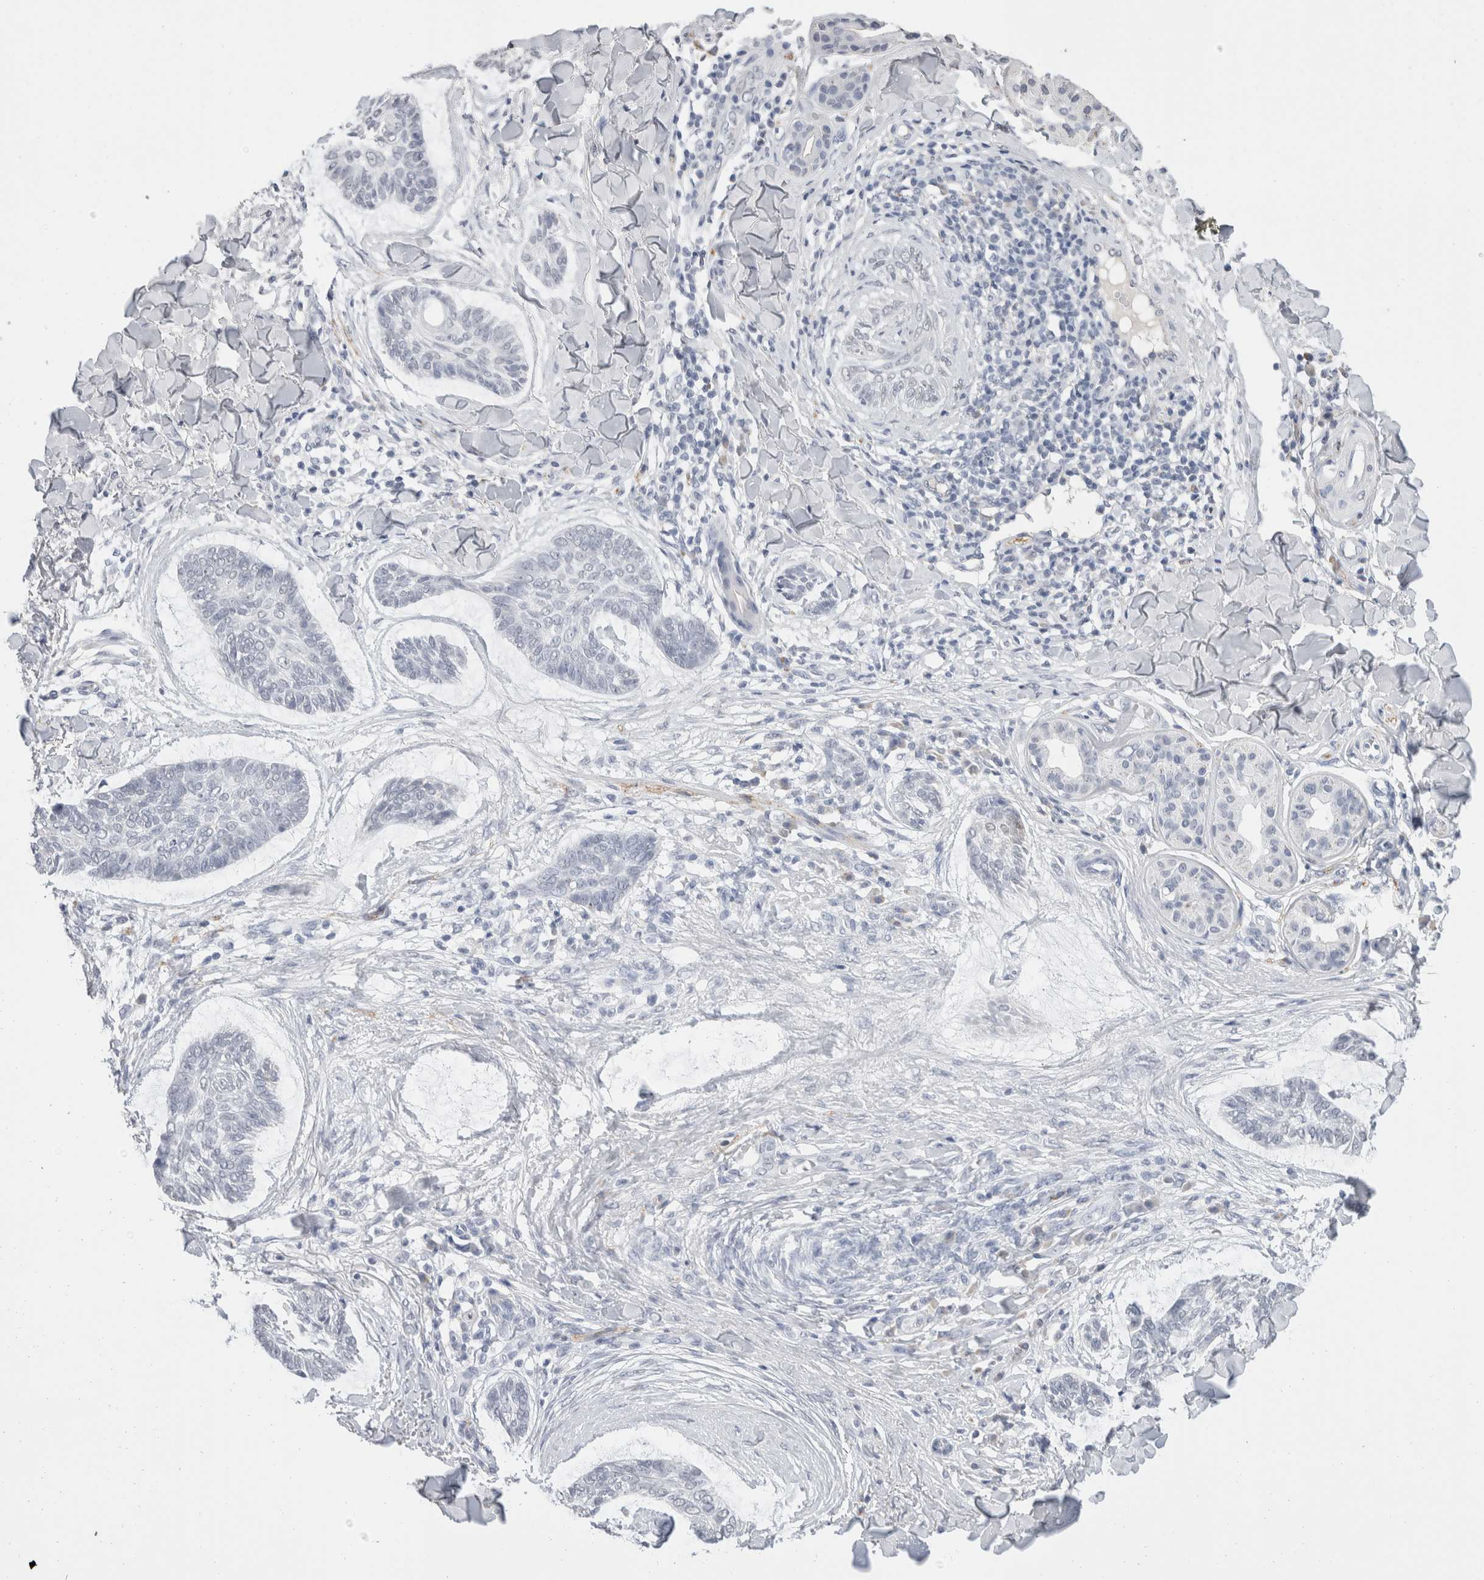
{"staining": {"intensity": "negative", "quantity": "none", "location": "none"}, "tissue": "skin cancer", "cell_type": "Tumor cells", "image_type": "cancer", "snomed": [{"axis": "morphology", "description": "Basal cell carcinoma"}, {"axis": "topography", "description": "Skin"}], "caption": "Protein analysis of skin cancer shows no significant staining in tumor cells. The staining is performed using DAB (3,3'-diaminobenzidine) brown chromogen with nuclei counter-stained in using hematoxylin.", "gene": "CADM3", "patient": {"sex": "male", "age": 43}}